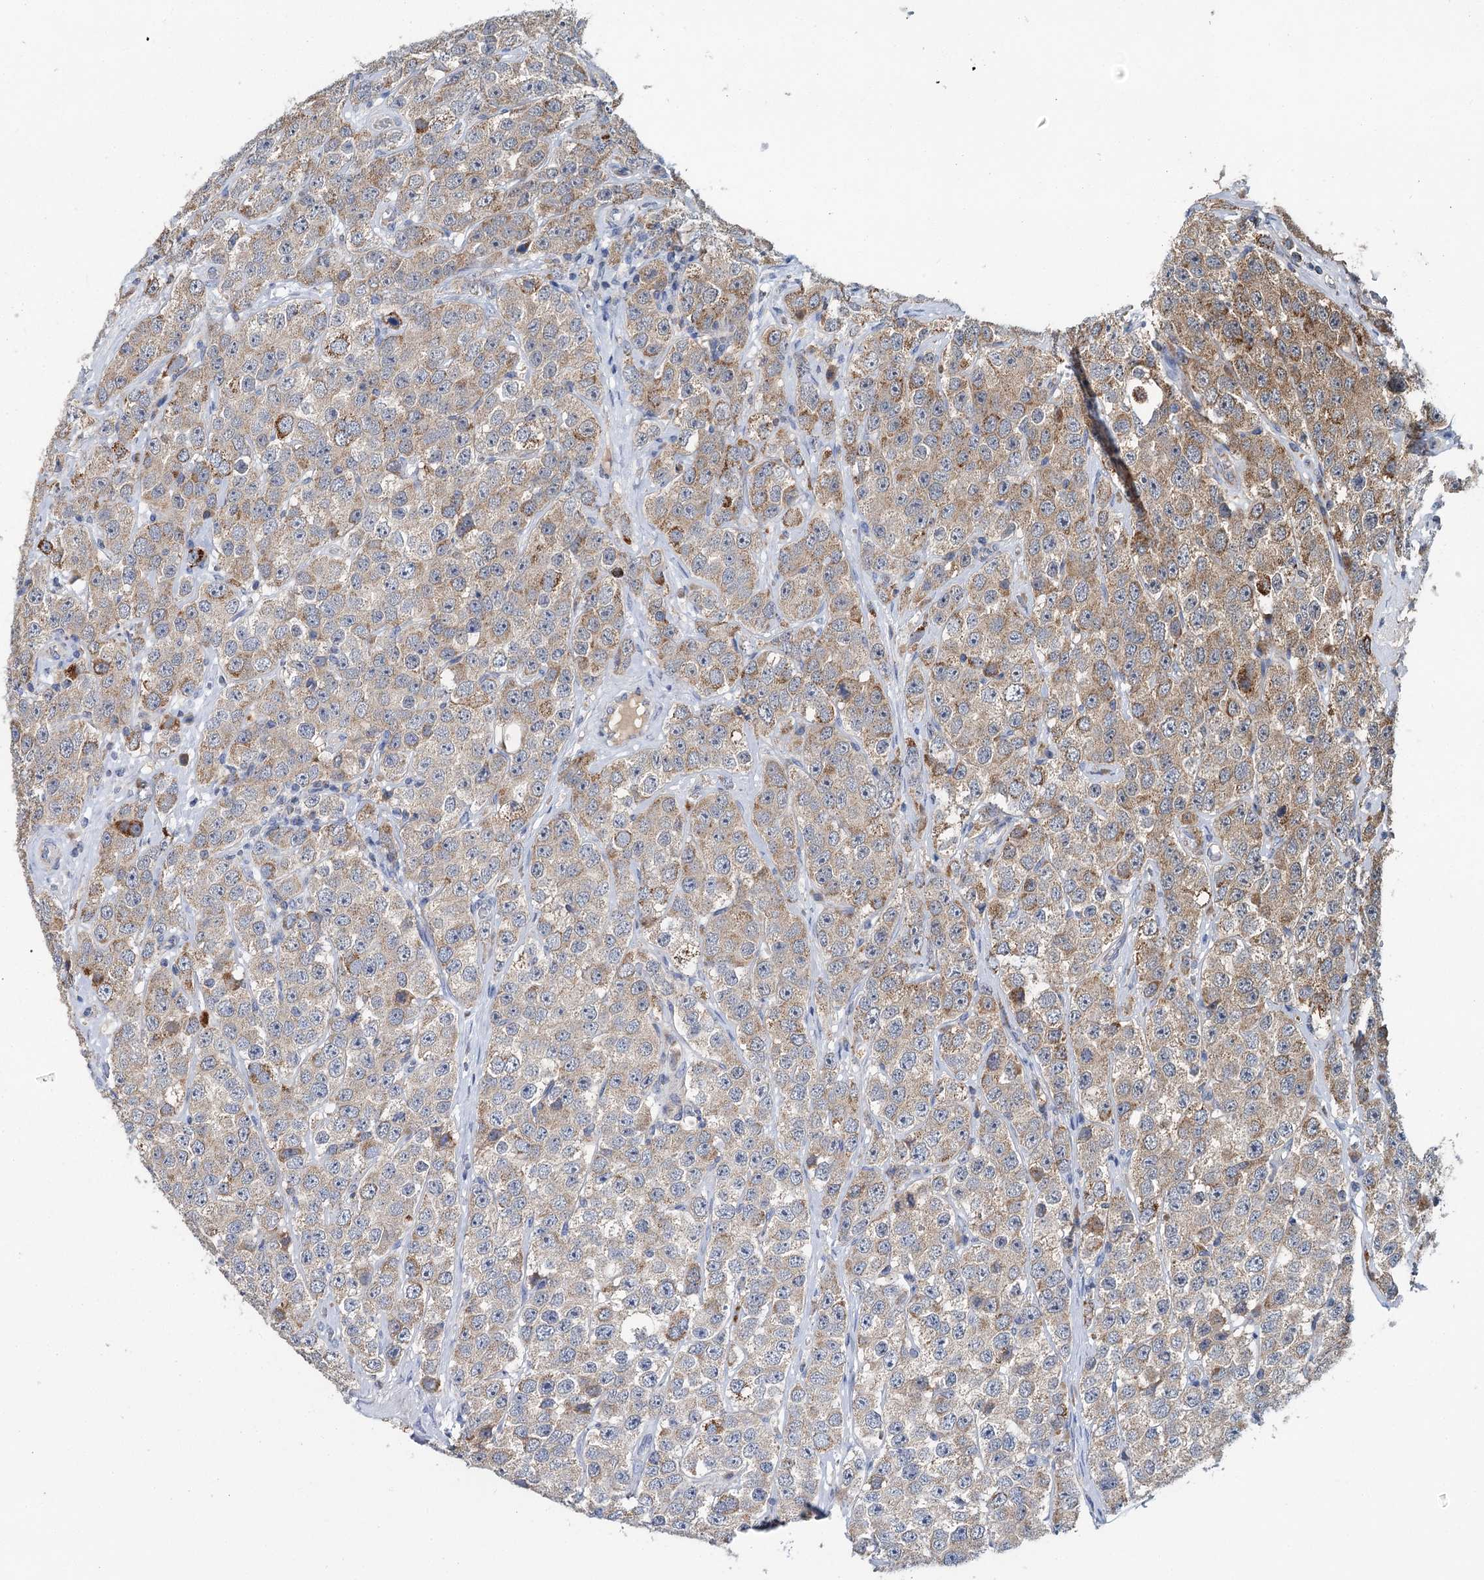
{"staining": {"intensity": "moderate", "quantity": "25%-75%", "location": "cytoplasmic/membranous"}, "tissue": "testis cancer", "cell_type": "Tumor cells", "image_type": "cancer", "snomed": [{"axis": "morphology", "description": "Seminoma, NOS"}, {"axis": "topography", "description": "Testis"}], "caption": "Moderate cytoplasmic/membranous expression is identified in approximately 25%-75% of tumor cells in testis cancer.", "gene": "ANKRD16", "patient": {"sex": "male", "age": 28}}